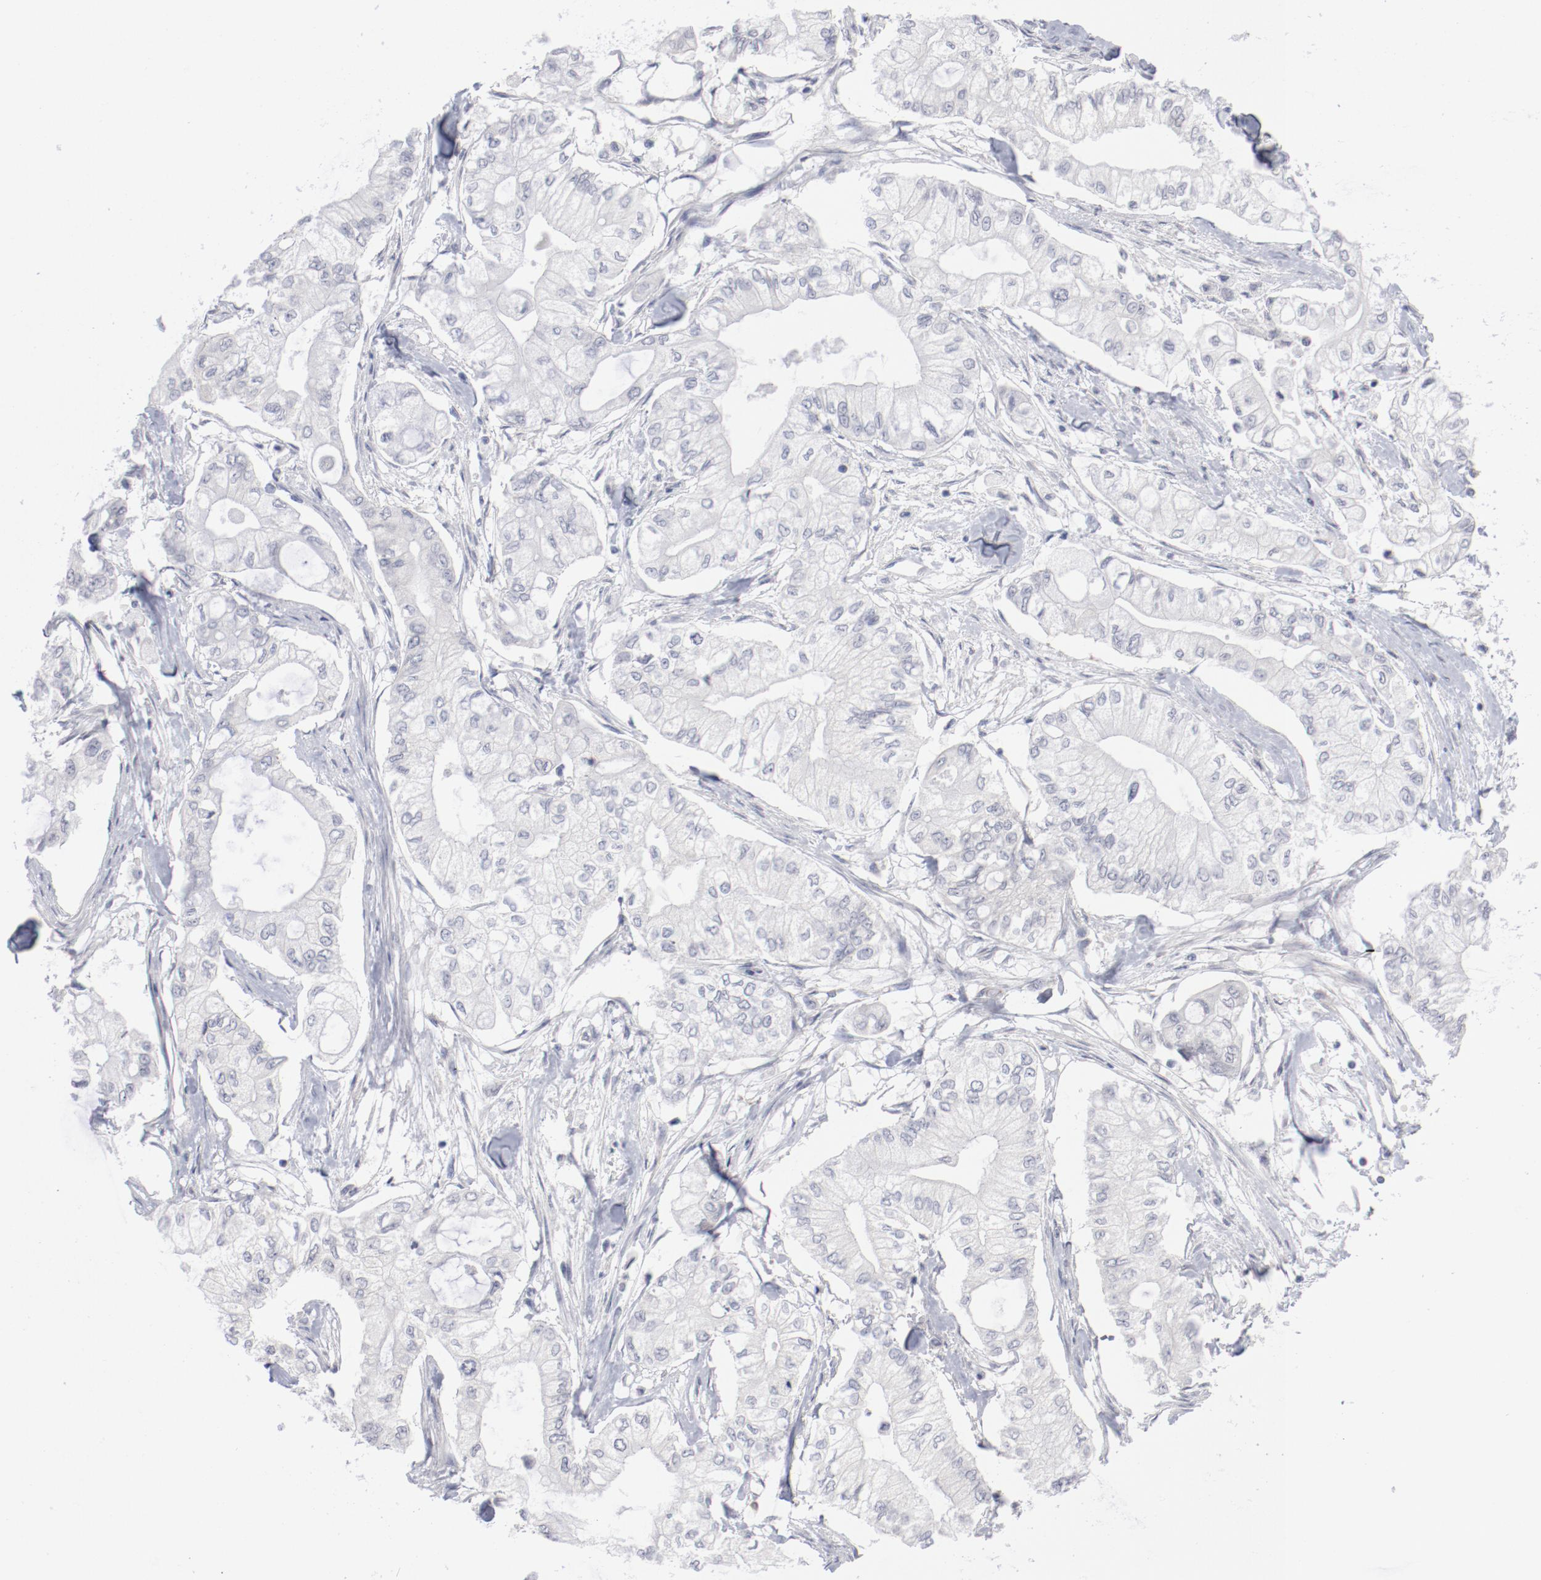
{"staining": {"intensity": "negative", "quantity": "none", "location": "none"}, "tissue": "pancreatic cancer", "cell_type": "Tumor cells", "image_type": "cancer", "snomed": [{"axis": "morphology", "description": "Adenocarcinoma, NOS"}, {"axis": "topography", "description": "Pancreas"}], "caption": "The histopathology image reveals no significant positivity in tumor cells of pancreatic adenocarcinoma.", "gene": "SH3BGR", "patient": {"sex": "male", "age": 79}}